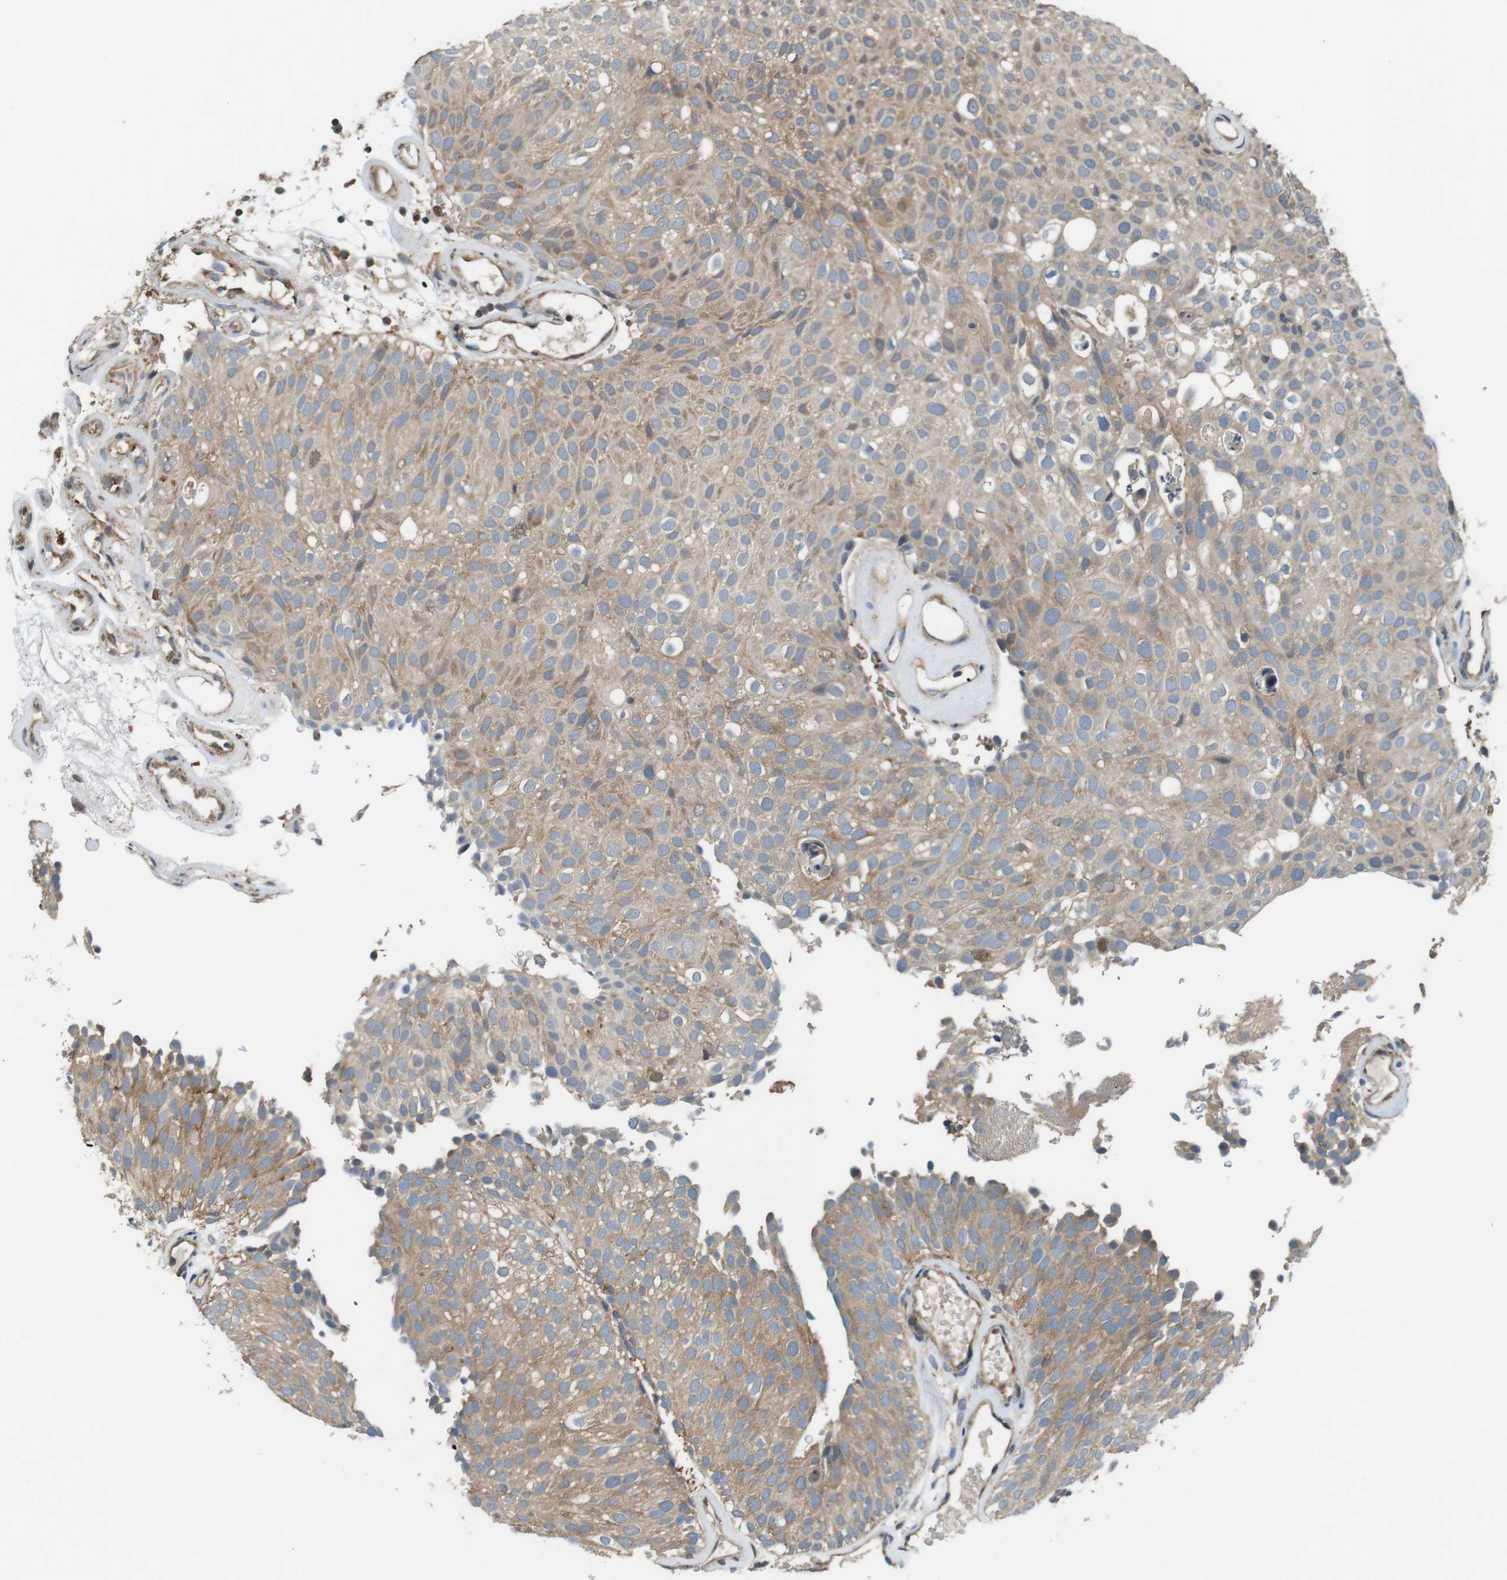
{"staining": {"intensity": "weak", "quantity": ">75%", "location": "cytoplasmic/membranous"}, "tissue": "urothelial cancer", "cell_type": "Tumor cells", "image_type": "cancer", "snomed": [{"axis": "morphology", "description": "Urothelial carcinoma, Low grade"}, {"axis": "topography", "description": "Urinary bladder"}], "caption": "Immunohistochemistry (IHC) image of neoplastic tissue: human urothelial cancer stained using immunohistochemistry (IHC) demonstrates low levels of weak protein expression localized specifically in the cytoplasmic/membranous of tumor cells, appearing as a cytoplasmic/membranous brown color.", "gene": "DCTN1", "patient": {"sex": "male", "age": 78}}